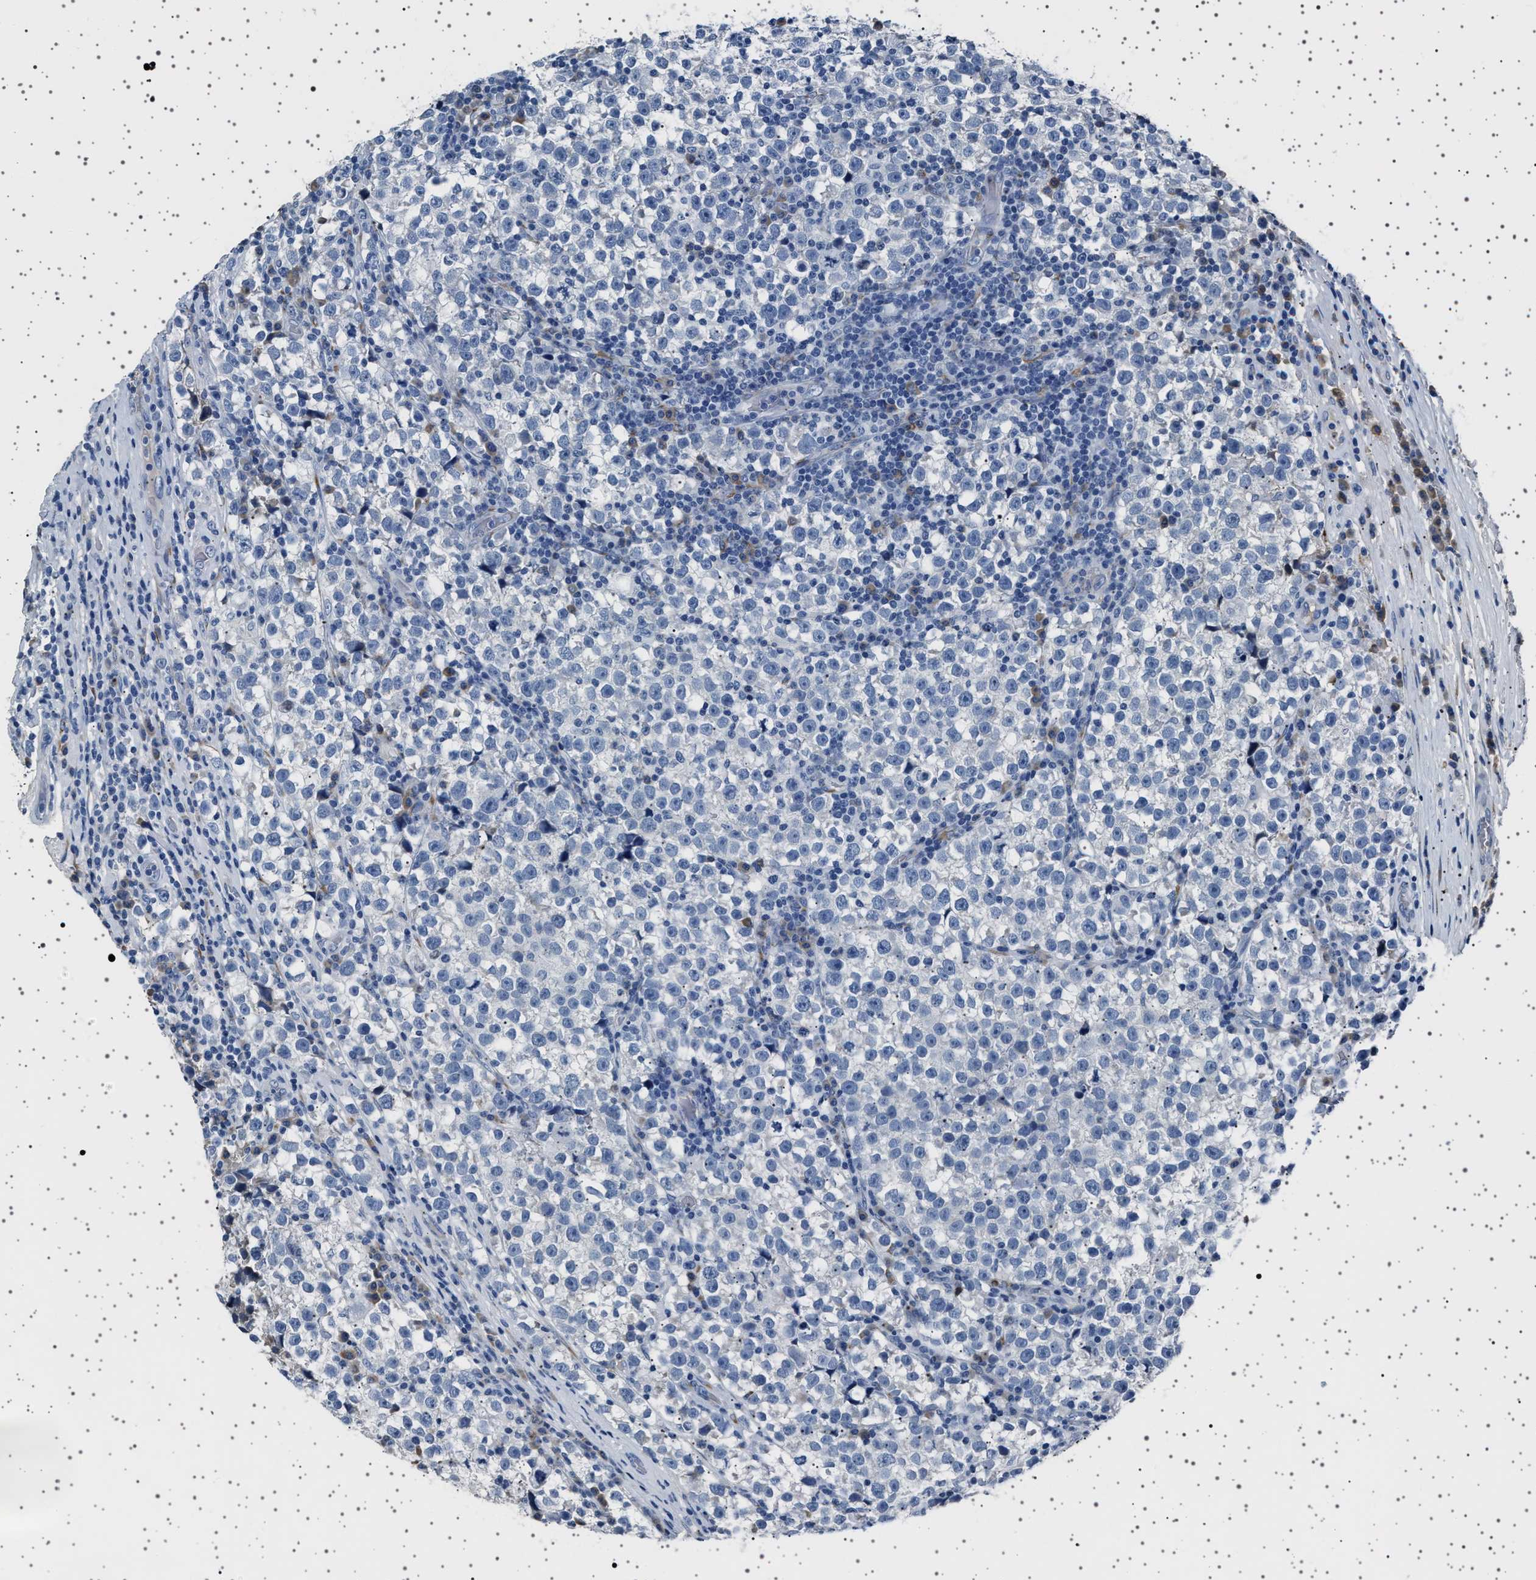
{"staining": {"intensity": "negative", "quantity": "none", "location": "none"}, "tissue": "testis cancer", "cell_type": "Tumor cells", "image_type": "cancer", "snomed": [{"axis": "morphology", "description": "Normal tissue, NOS"}, {"axis": "morphology", "description": "Seminoma, NOS"}, {"axis": "topography", "description": "Testis"}], "caption": "A micrograph of testis seminoma stained for a protein shows no brown staining in tumor cells.", "gene": "FTCD", "patient": {"sex": "male", "age": 43}}